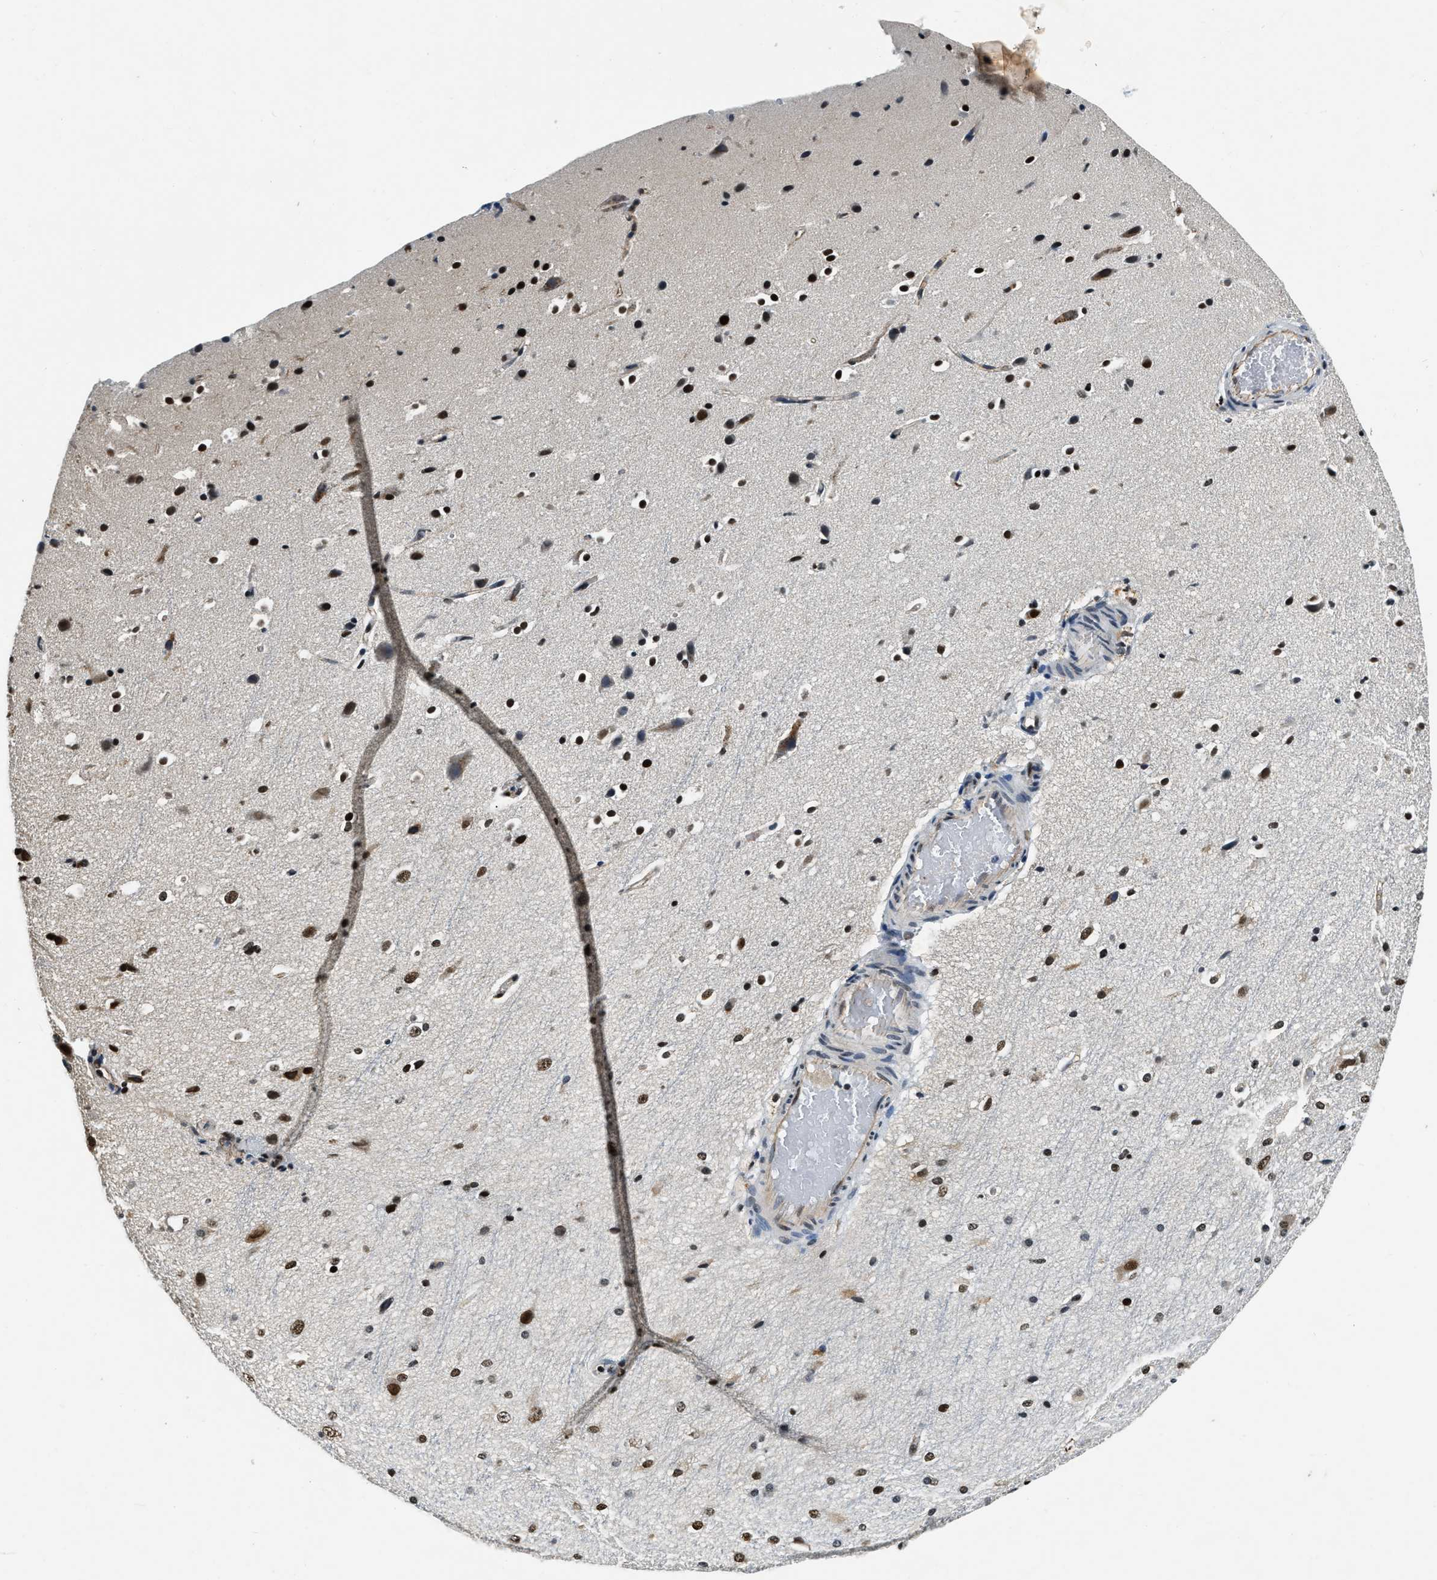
{"staining": {"intensity": "moderate", "quantity": "25%-75%", "location": "cytoplasmic/membranous"}, "tissue": "cerebral cortex", "cell_type": "Endothelial cells", "image_type": "normal", "snomed": [{"axis": "morphology", "description": "Normal tissue, NOS"}, {"axis": "morphology", "description": "Developmental malformation"}, {"axis": "topography", "description": "Cerebral cortex"}], "caption": "An image of cerebral cortex stained for a protein demonstrates moderate cytoplasmic/membranous brown staining in endothelial cells.", "gene": "CCNE1", "patient": {"sex": "female", "age": 30}}